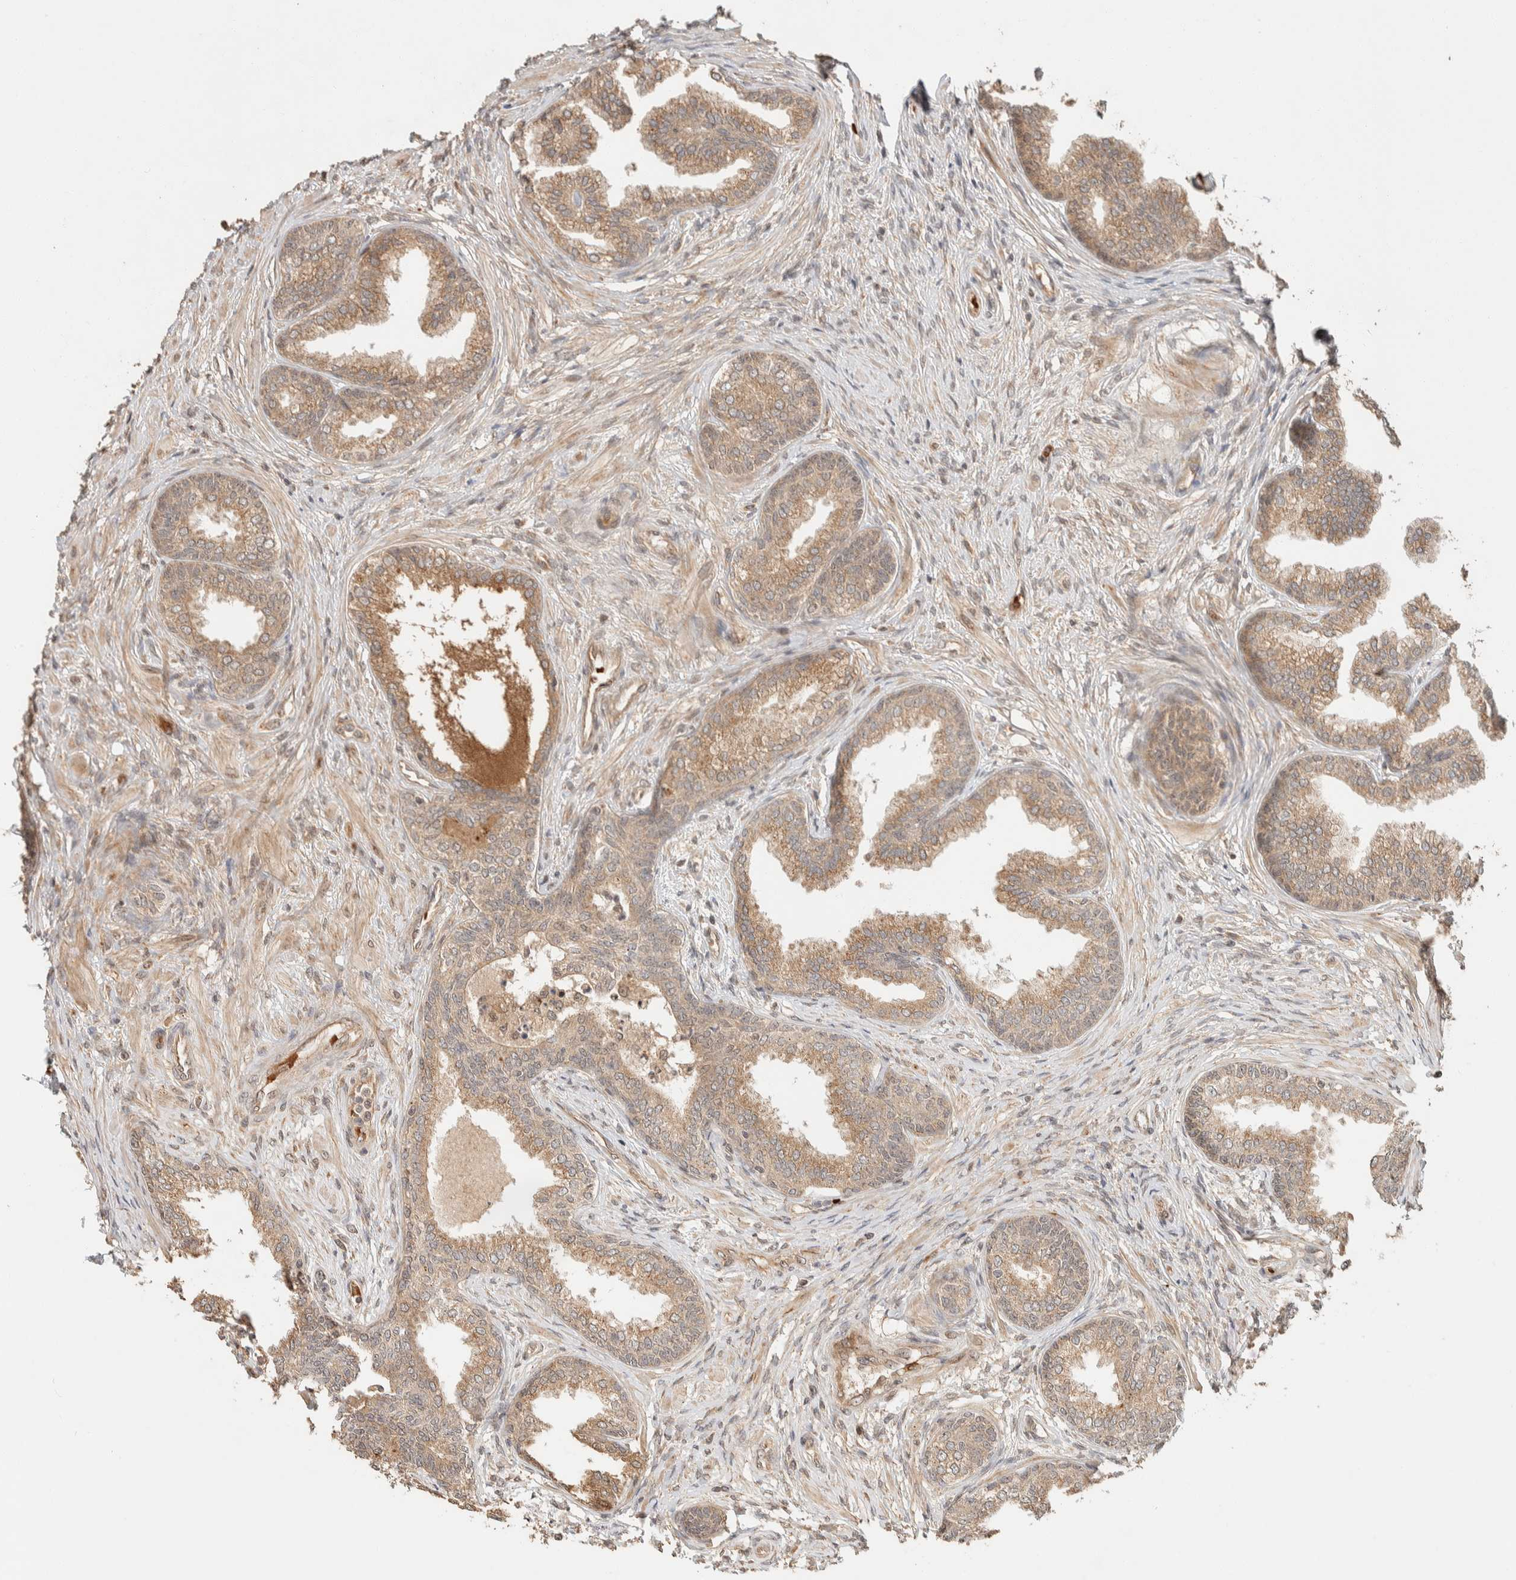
{"staining": {"intensity": "moderate", "quantity": ">75%", "location": "cytoplasmic/membranous"}, "tissue": "prostate", "cell_type": "Glandular cells", "image_type": "normal", "snomed": [{"axis": "morphology", "description": "Normal tissue, NOS"}, {"axis": "topography", "description": "Prostate"}], "caption": "Moderate cytoplasmic/membranous positivity is appreciated in approximately >75% of glandular cells in unremarkable prostate.", "gene": "ZBTB2", "patient": {"sex": "male", "age": 76}}